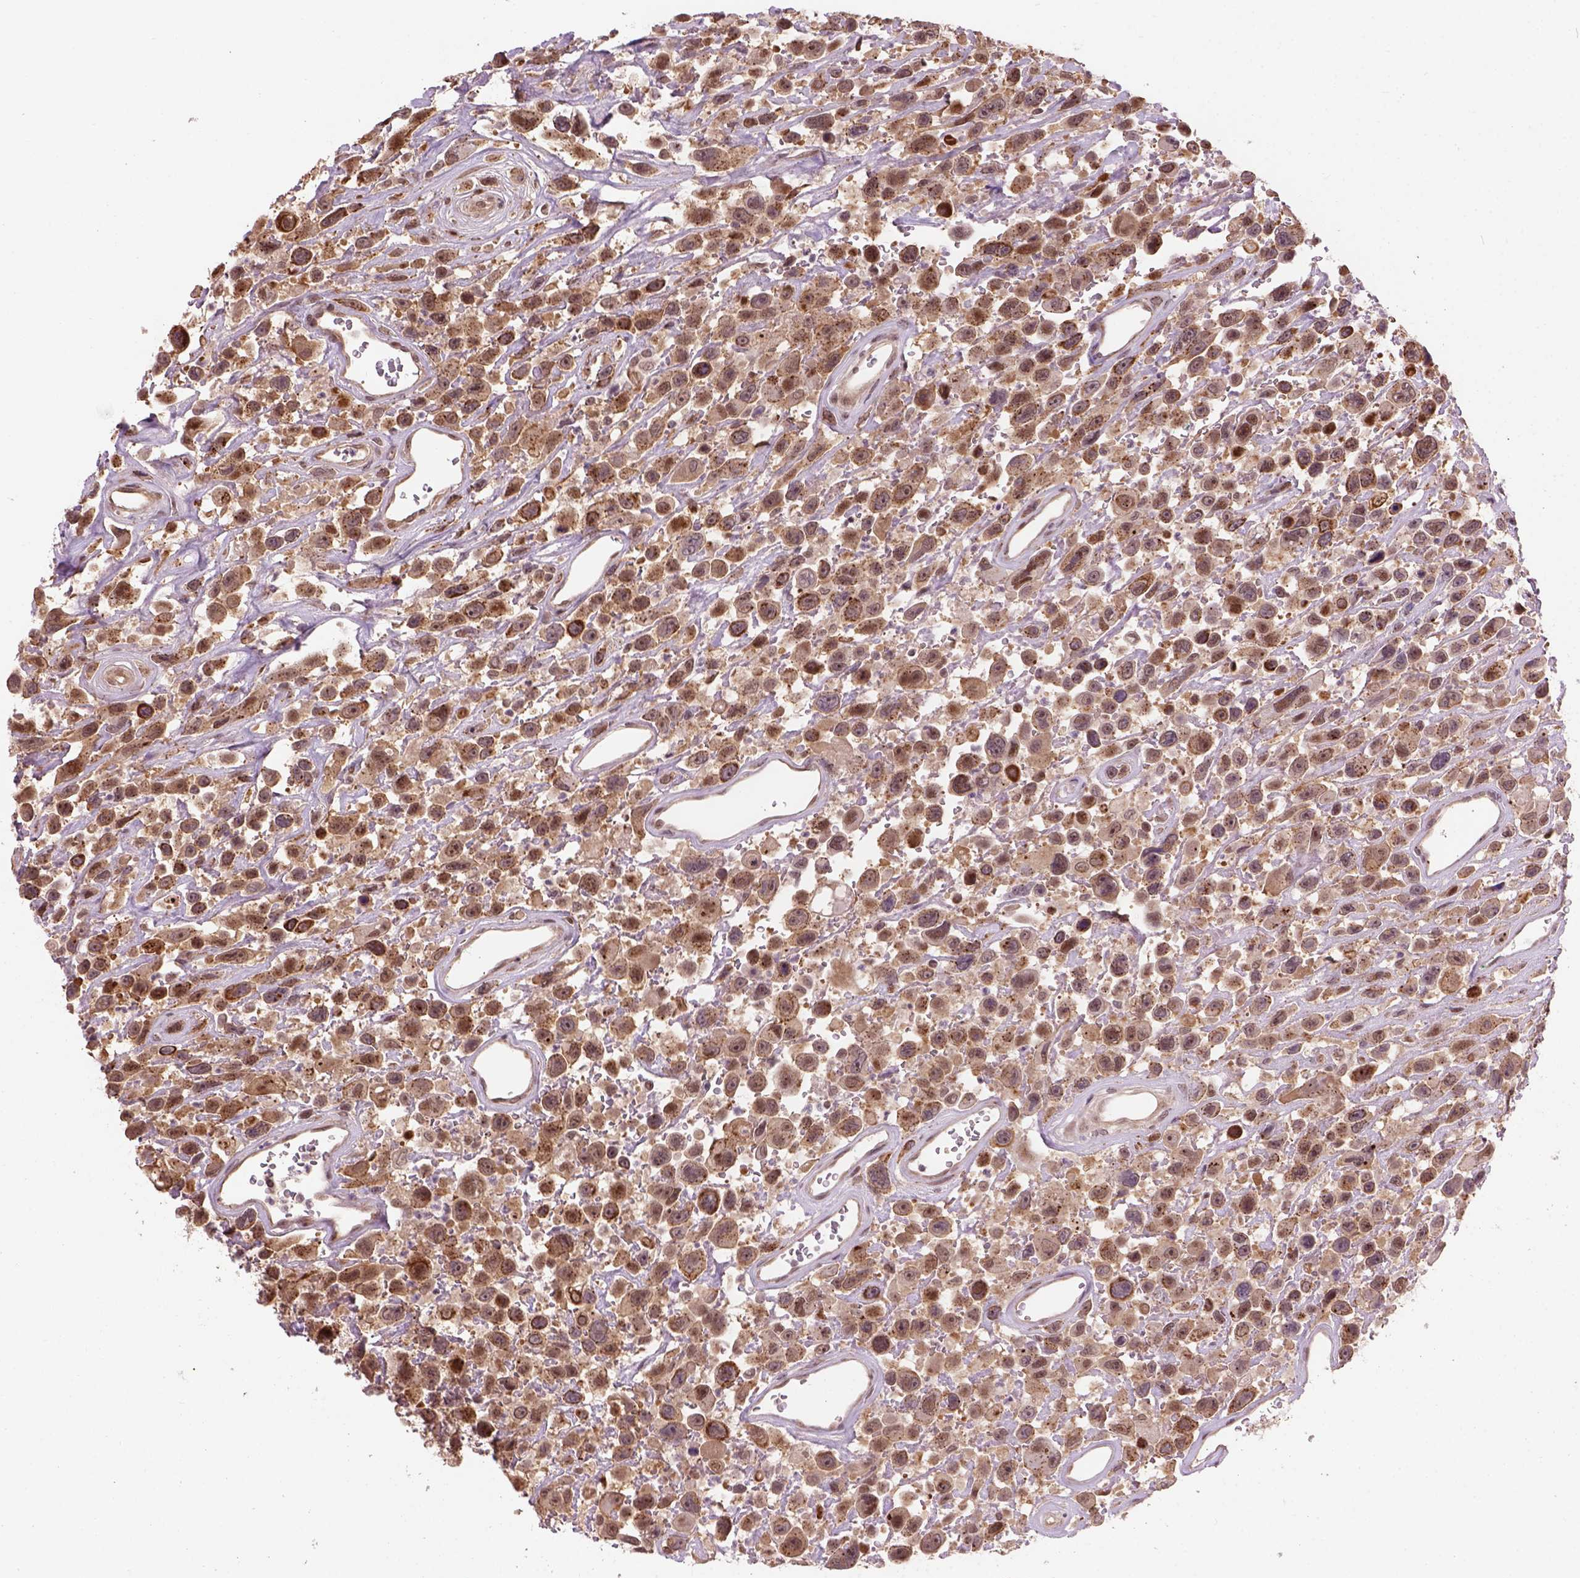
{"staining": {"intensity": "moderate", "quantity": "25%-75%", "location": "cytoplasmic/membranous,nuclear"}, "tissue": "urothelial cancer", "cell_type": "Tumor cells", "image_type": "cancer", "snomed": [{"axis": "morphology", "description": "Urothelial carcinoma, High grade"}, {"axis": "topography", "description": "Urinary bladder"}], "caption": "IHC histopathology image of neoplastic tissue: high-grade urothelial carcinoma stained using IHC reveals medium levels of moderate protein expression localized specifically in the cytoplasmic/membranous and nuclear of tumor cells, appearing as a cytoplasmic/membranous and nuclear brown color.", "gene": "PSMD11", "patient": {"sex": "male", "age": 53}}